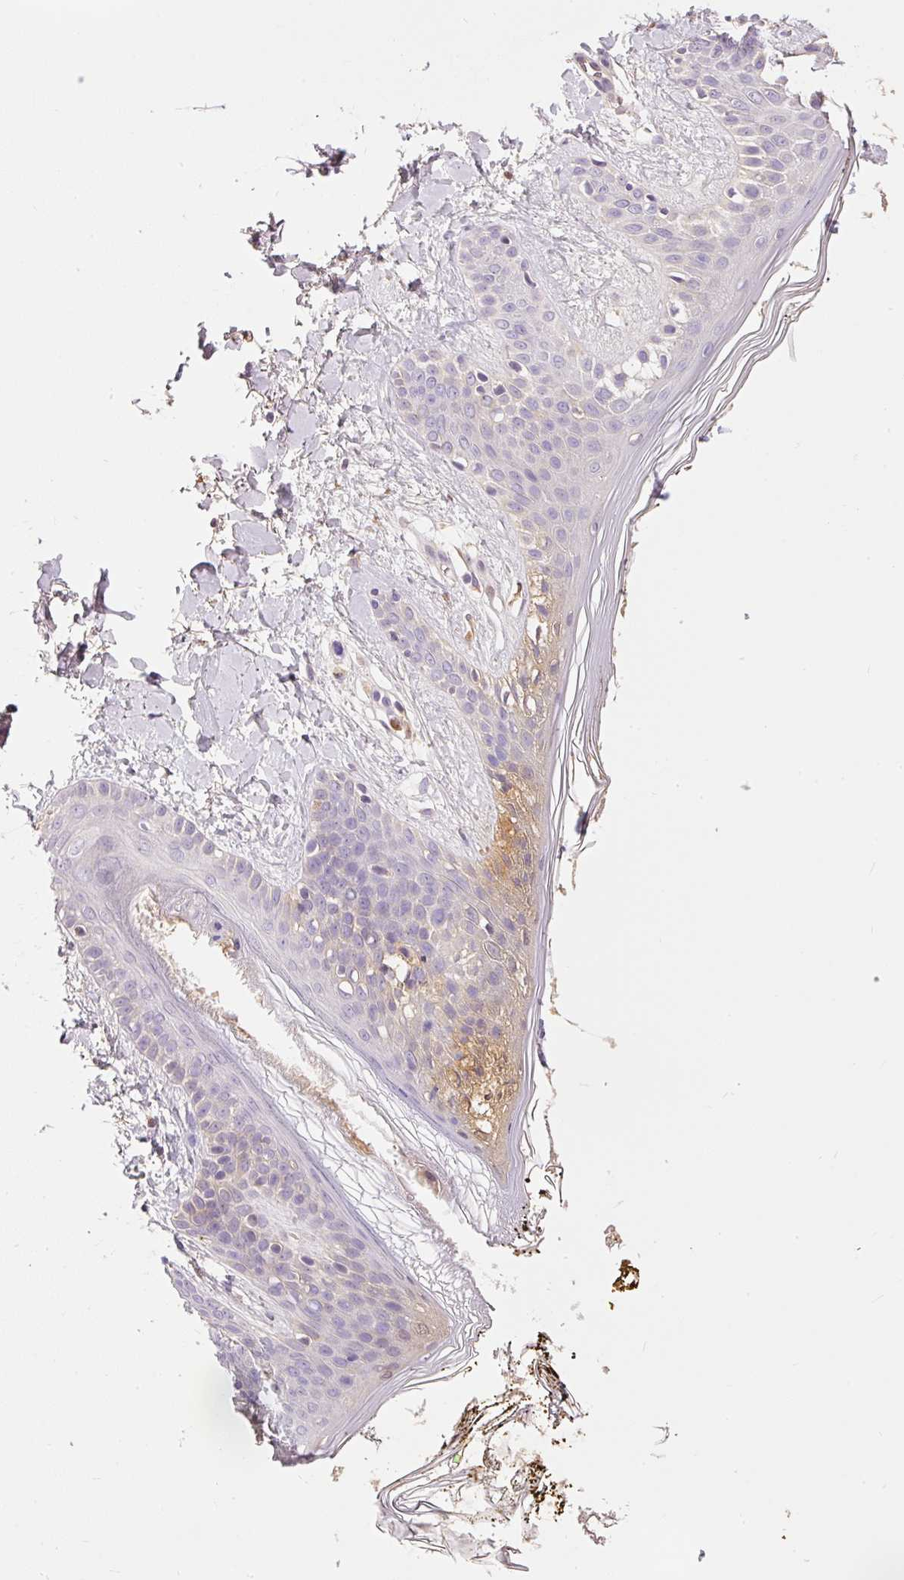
{"staining": {"intensity": "negative", "quantity": "none", "location": "none"}, "tissue": "skin", "cell_type": "Fibroblasts", "image_type": "normal", "snomed": [{"axis": "morphology", "description": "Normal tissue, NOS"}, {"axis": "topography", "description": "Skin"}], "caption": "Immunohistochemistry (IHC) image of benign human skin stained for a protein (brown), which exhibits no staining in fibroblasts.", "gene": "CMTM8", "patient": {"sex": "female", "age": 34}}